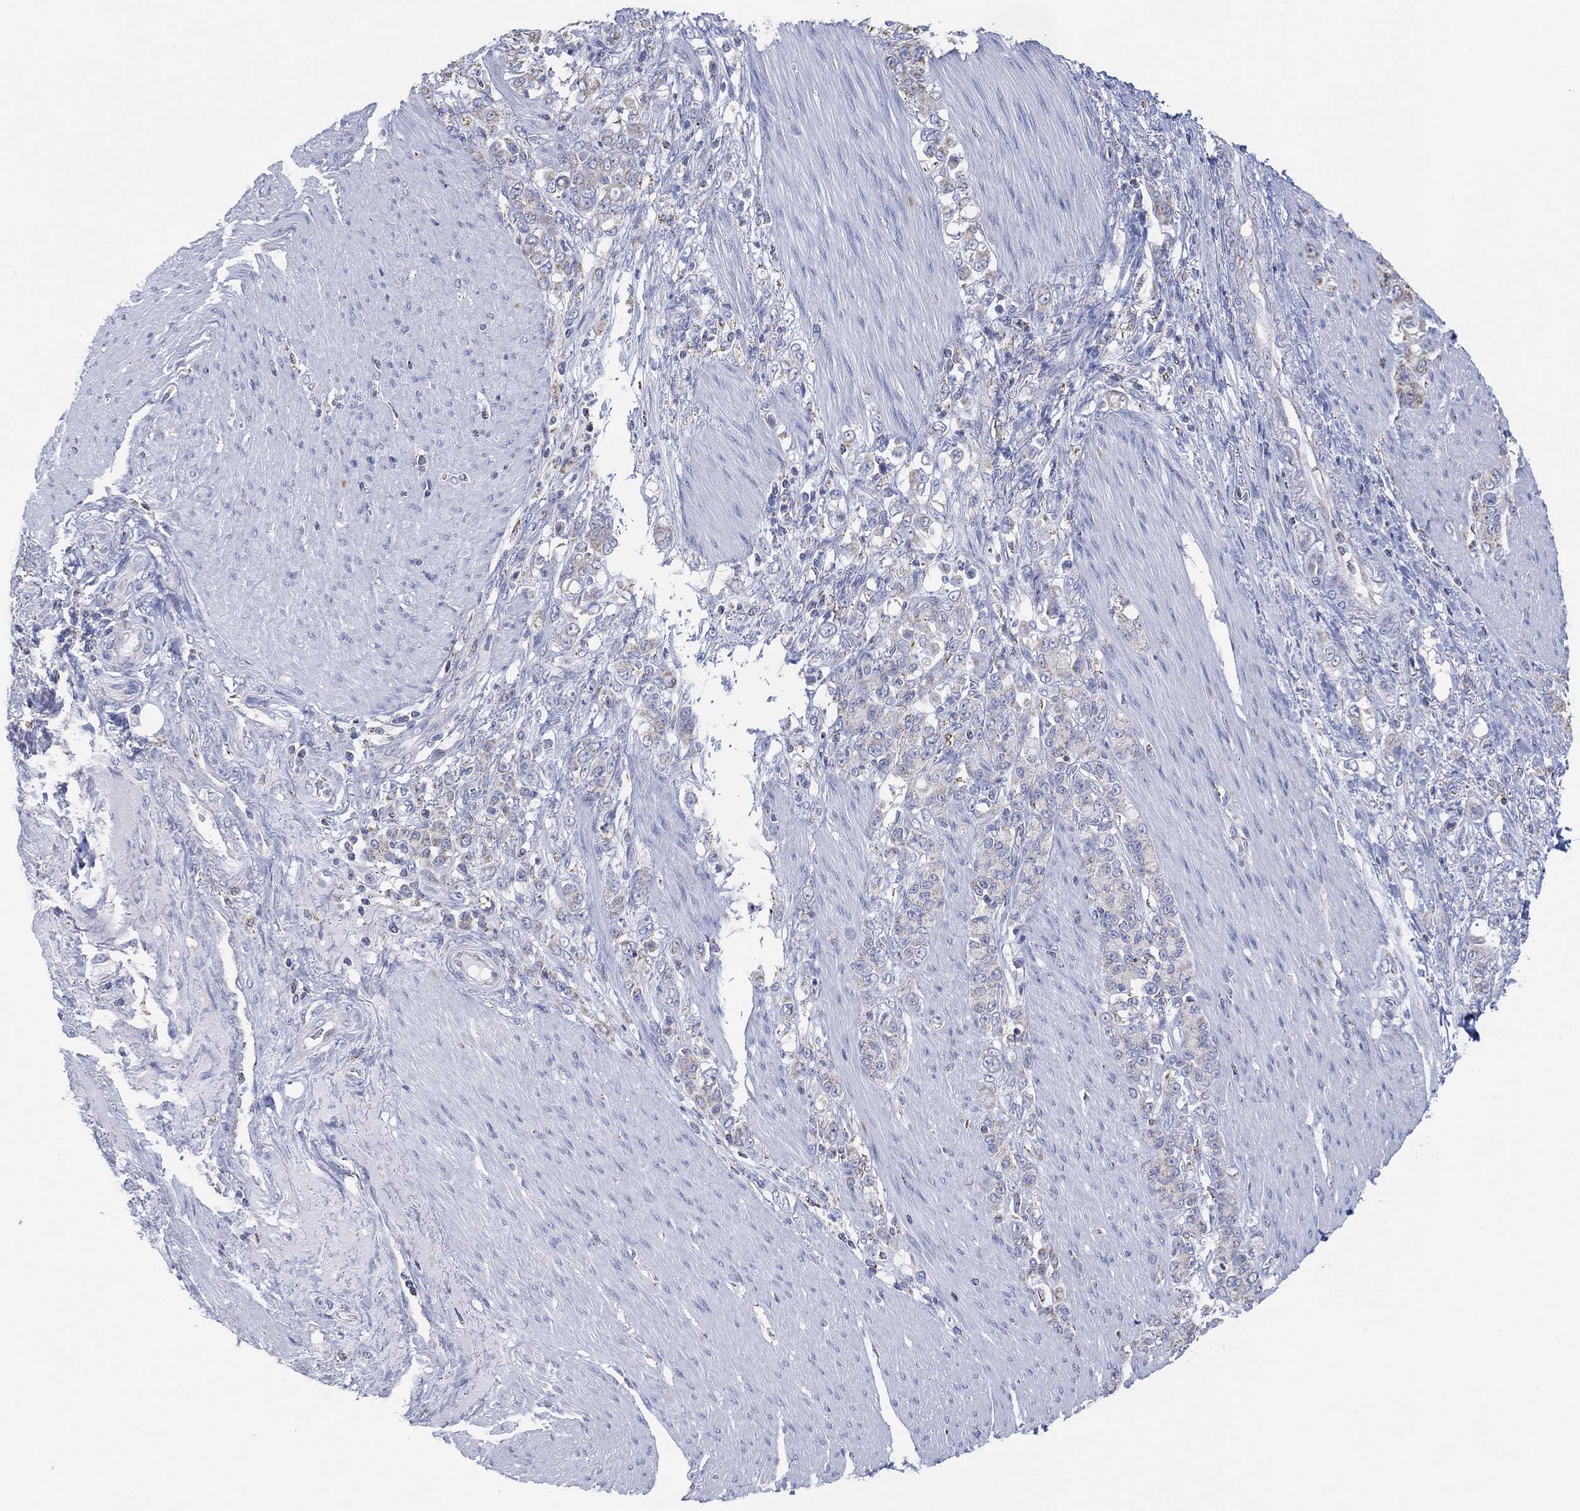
{"staining": {"intensity": "negative", "quantity": "none", "location": "none"}, "tissue": "stomach cancer", "cell_type": "Tumor cells", "image_type": "cancer", "snomed": [{"axis": "morphology", "description": "Adenocarcinoma, NOS"}, {"axis": "topography", "description": "Stomach"}], "caption": "This histopathology image is of stomach cancer (adenocarcinoma) stained with immunohistochemistry (IHC) to label a protein in brown with the nuclei are counter-stained blue. There is no staining in tumor cells.", "gene": "CFTR", "patient": {"sex": "female", "age": 79}}